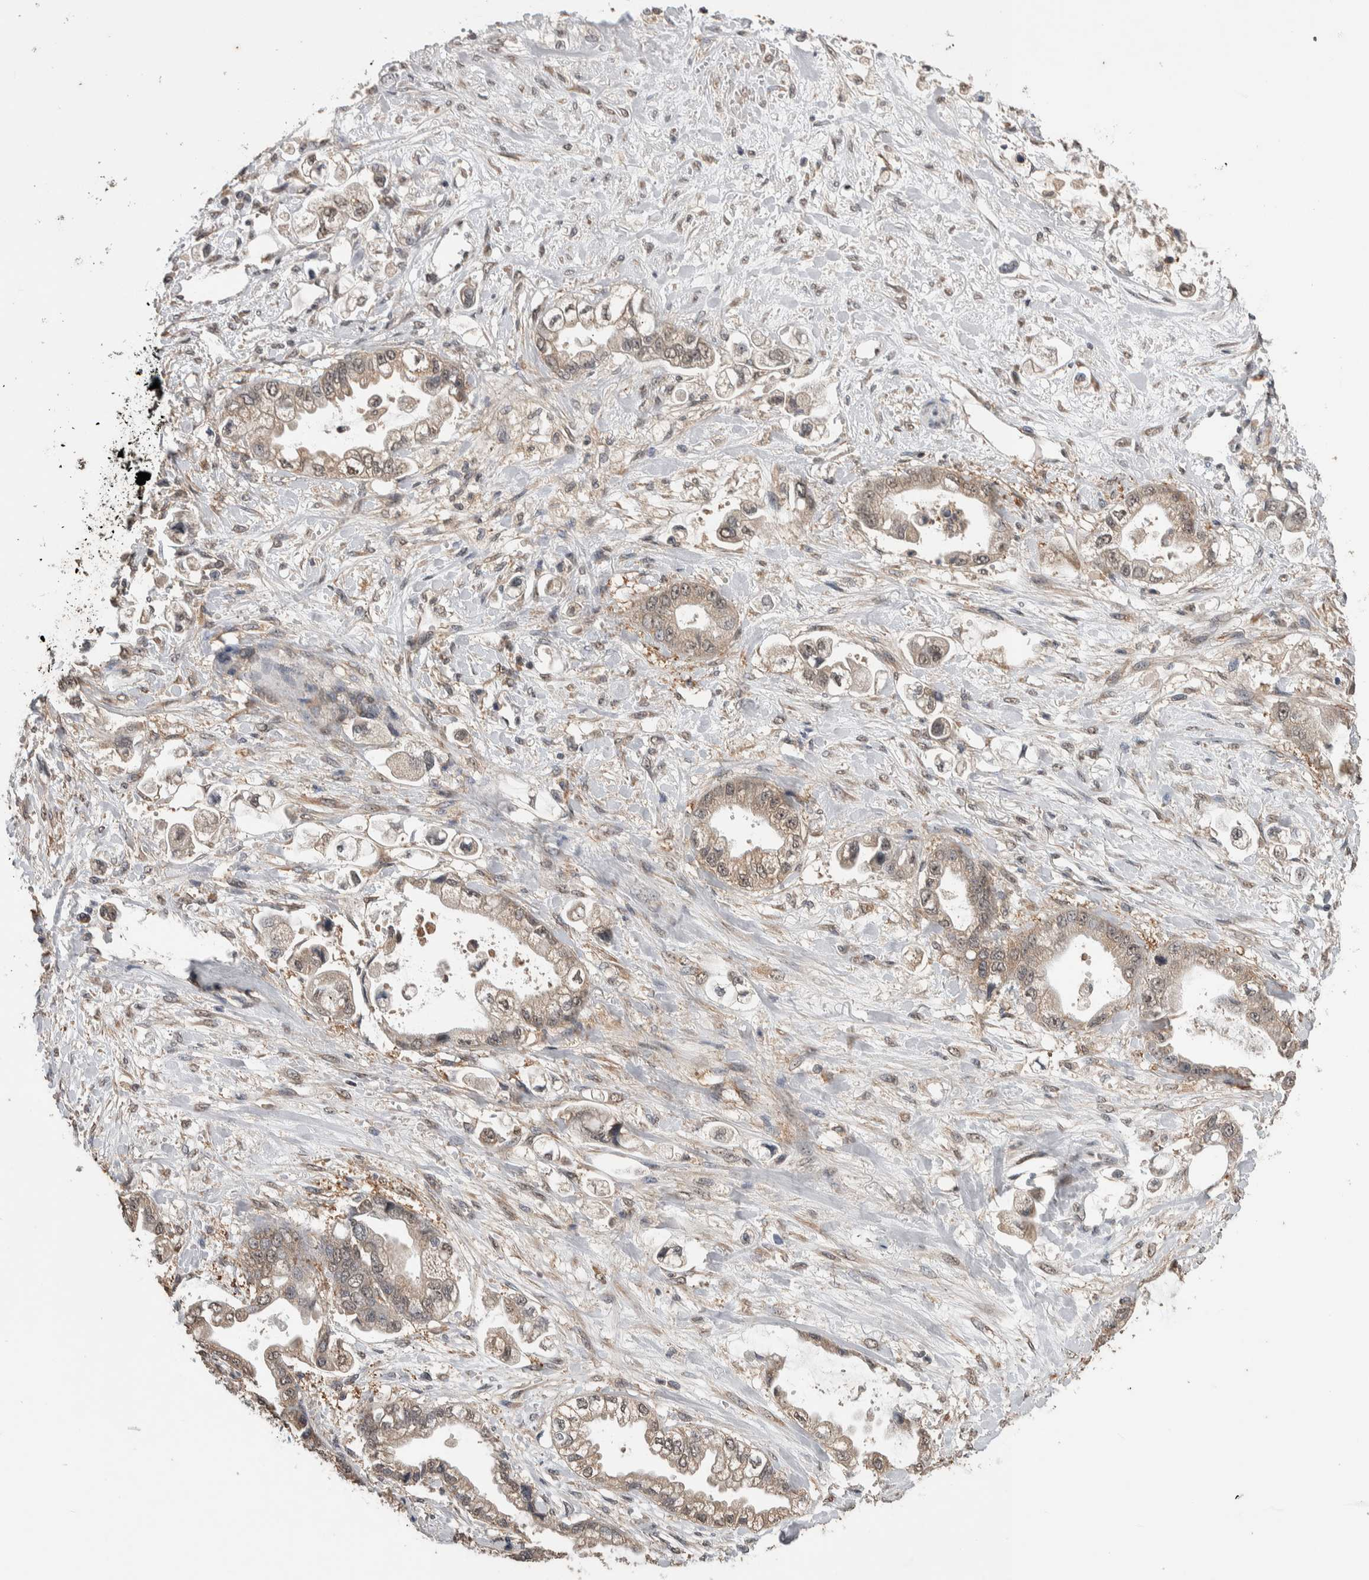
{"staining": {"intensity": "weak", "quantity": "<25%", "location": "cytoplasmic/membranous"}, "tissue": "stomach cancer", "cell_type": "Tumor cells", "image_type": "cancer", "snomed": [{"axis": "morphology", "description": "Adenocarcinoma, NOS"}, {"axis": "topography", "description": "Stomach"}], "caption": "Tumor cells are negative for brown protein staining in adenocarcinoma (stomach).", "gene": "DVL2", "patient": {"sex": "male", "age": 62}}